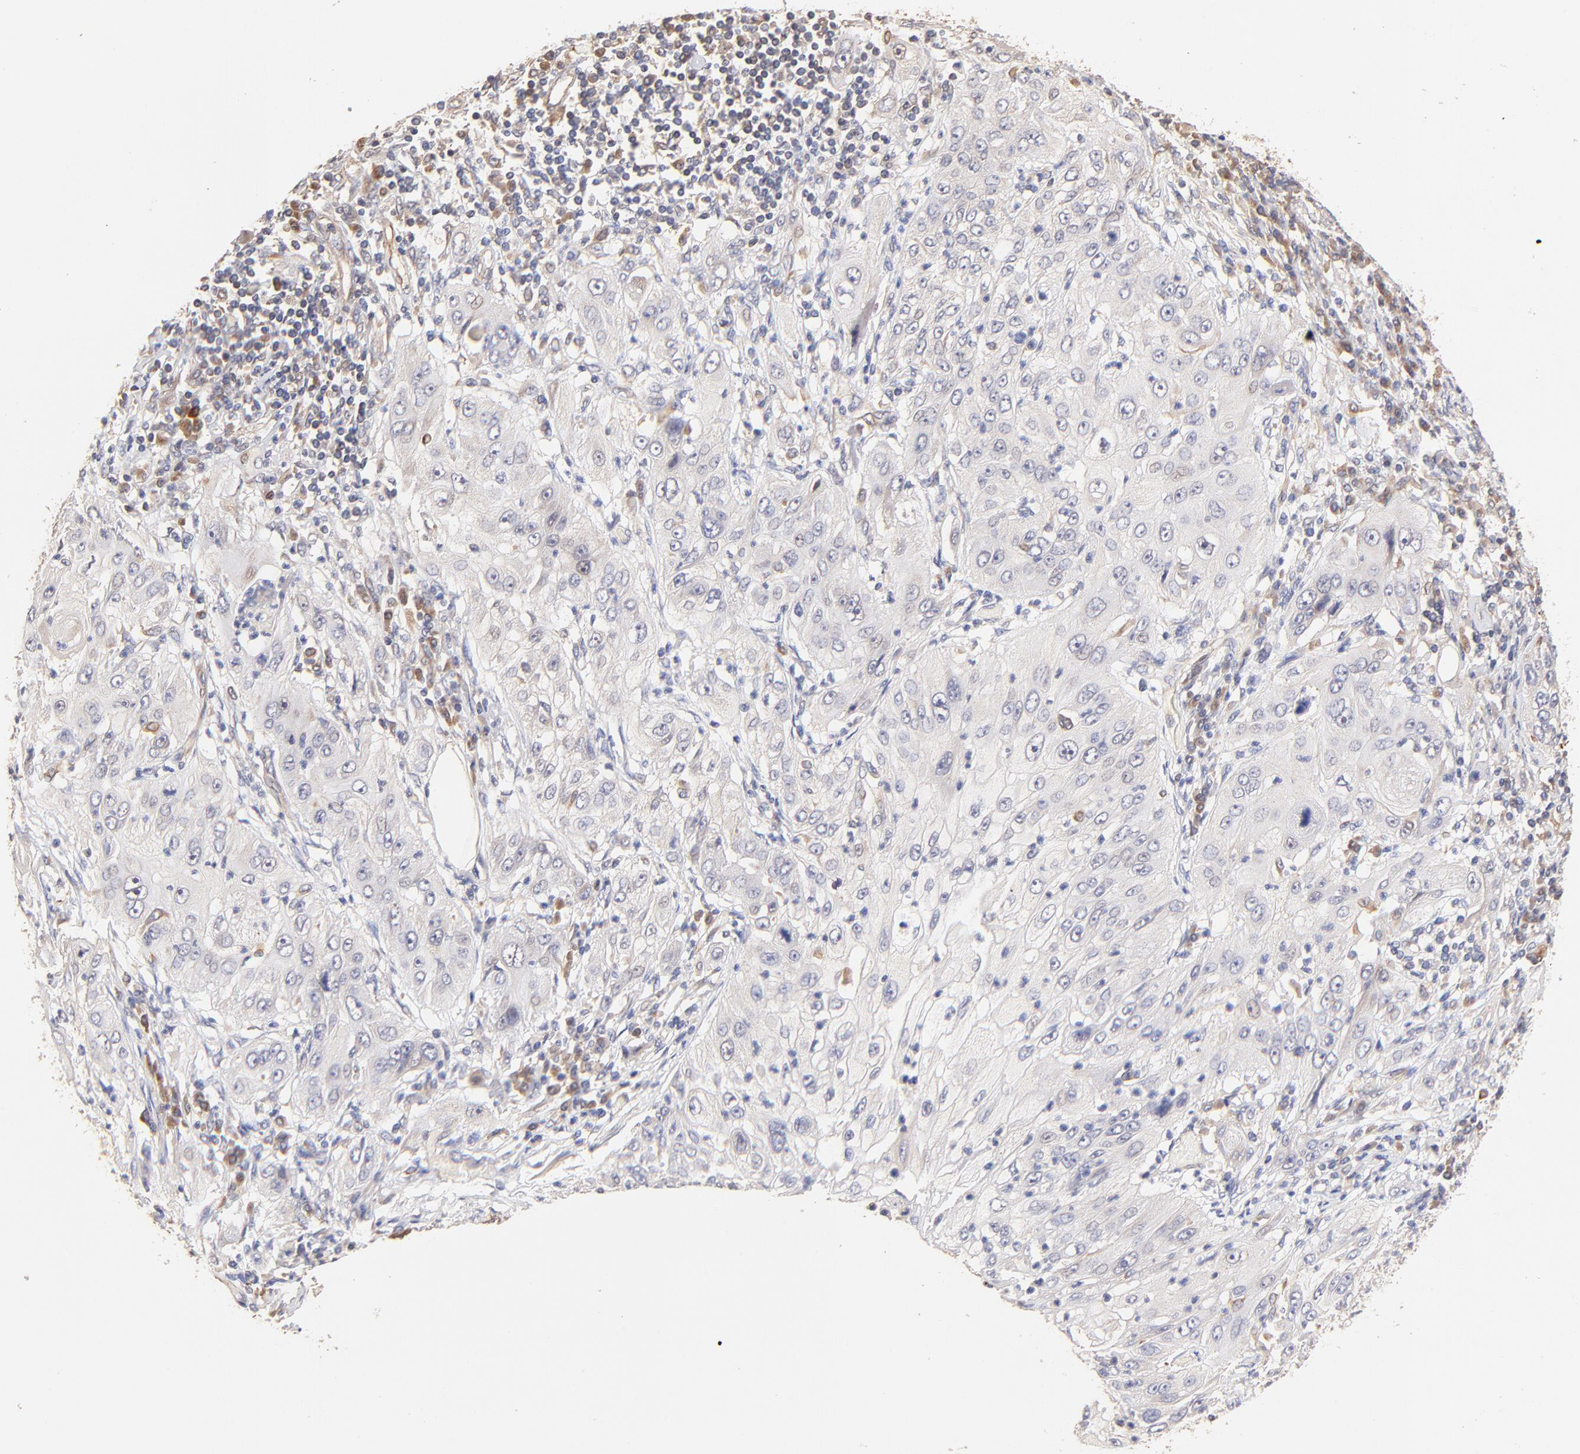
{"staining": {"intensity": "weak", "quantity": "<25%", "location": "cytoplasmic/membranous"}, "tissue": "lung cancer", "cell_type": "Tumor cells", "image_type": "cancer", "snomed": [{"axis": "morphology", "description": "Inflammation, NOS"}, {"axis": "morphology", "description": "Squamous cell carcinoma, NOS"}, {"axis": "topography", "description": "Lymph node"}, {"axis": "topography", "description": "Soft tissue"}, {"axis": "topography", "description": "Lung"}], "caption": "This image is of lung squamous cell carcinoma stained with IHC to label a protein in brown with the nuclei are counter-stained blue. There is no expression in tumor cells.", "gene": "TNFAIP3", "patient": {"sex": "male", "age": 66}}